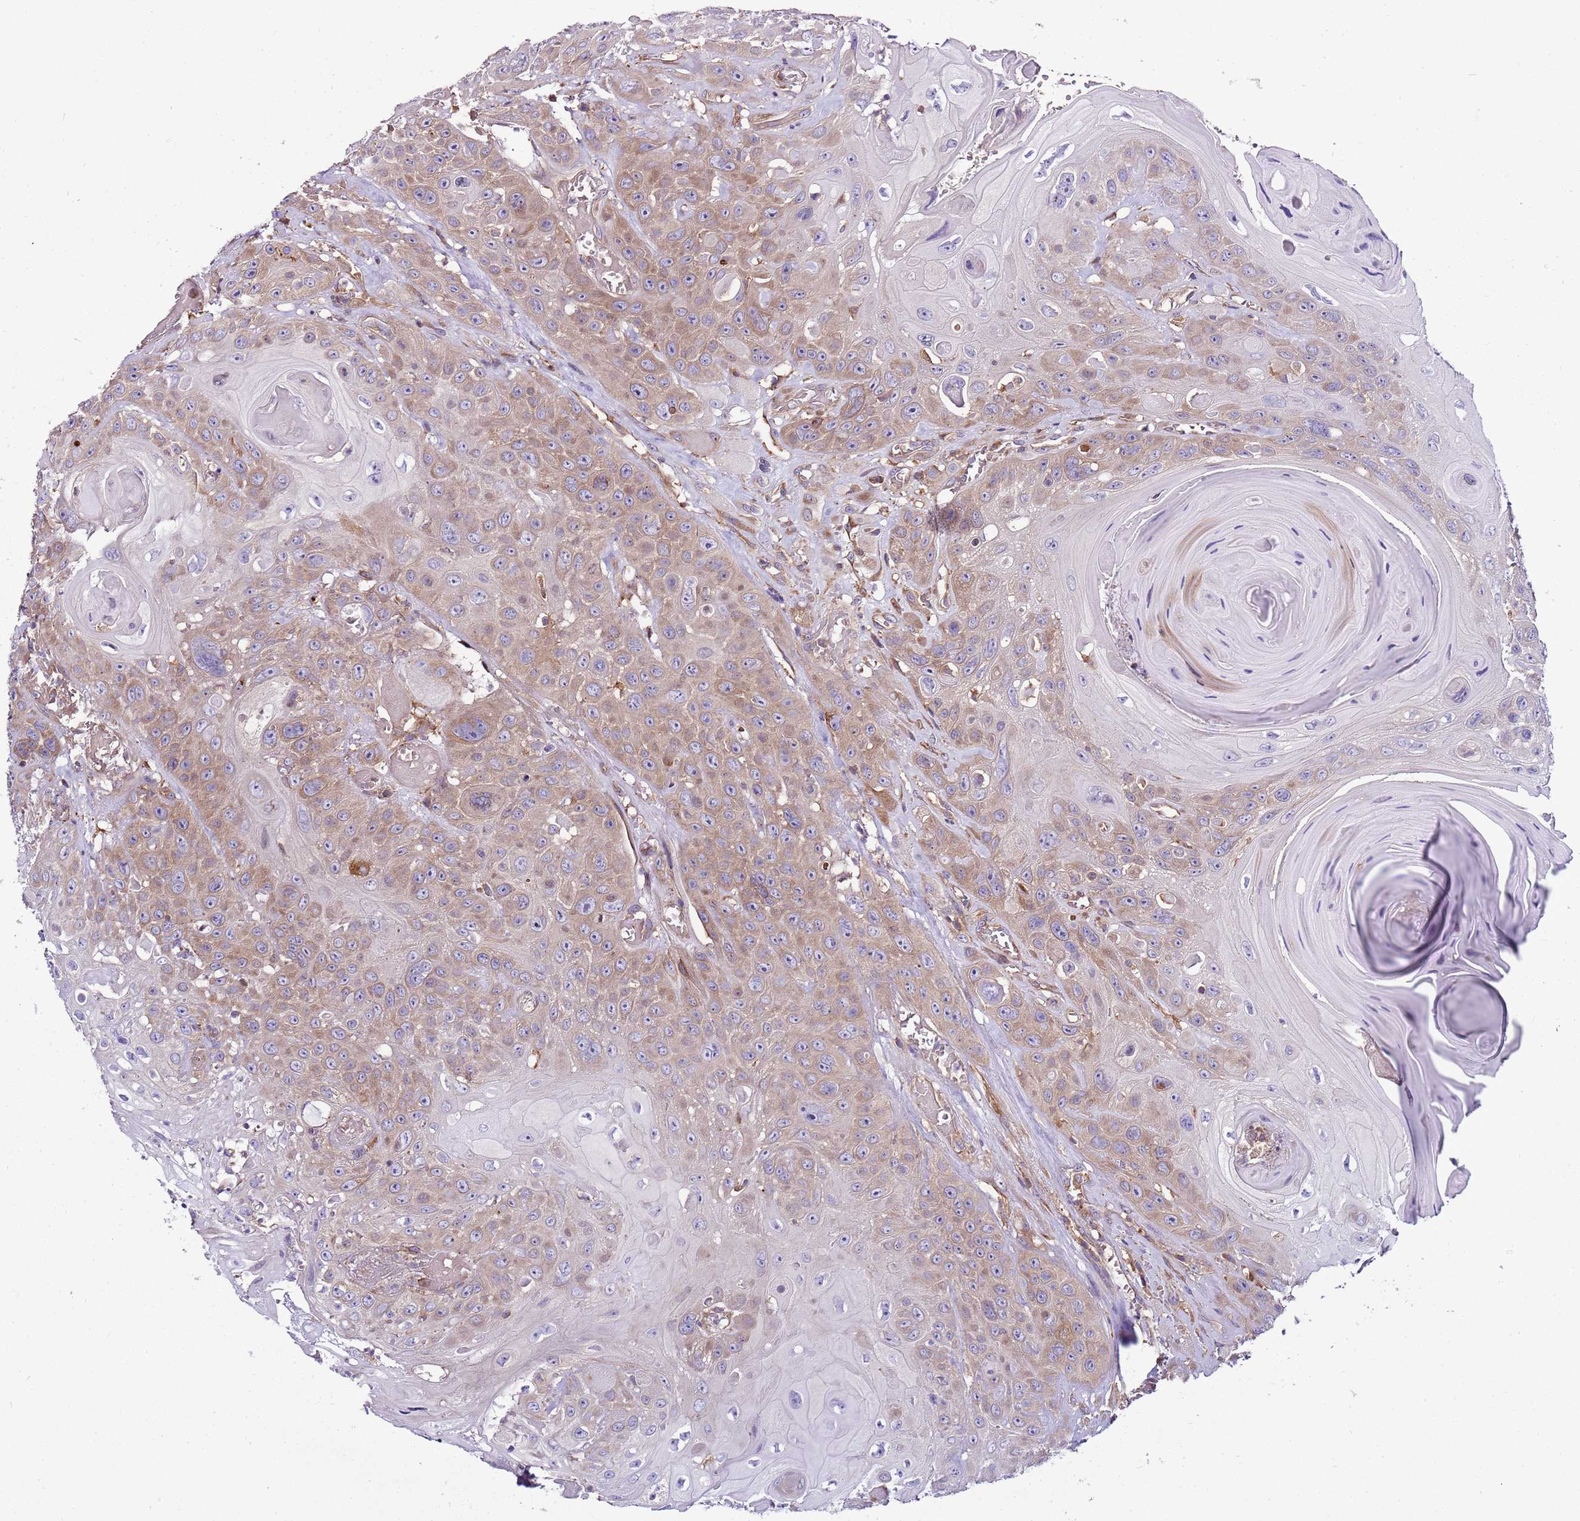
{"staining": {"intensity": "moderate", "quantity": "25%-75%", "location": "cytoplasmic/membranous"}, "tissue": "head and neck cancer", "cell_type": "Tumor cells", "image_type": "cancer", "snomed": [{"axis": "morphology", "description": "Squamous cell carcinoma, NOS"}, {"axis": "topography", "description": "Head-Neck"}], "caption": "Protein analysis of head and neck squamous cell carcinoma tissue exhibits moderate cytoplasmic/membranous positivity in about 25%-75% of tumor cells.", "gene": "ATXN2L", "patient": {"sex": "female", "age": 59}}